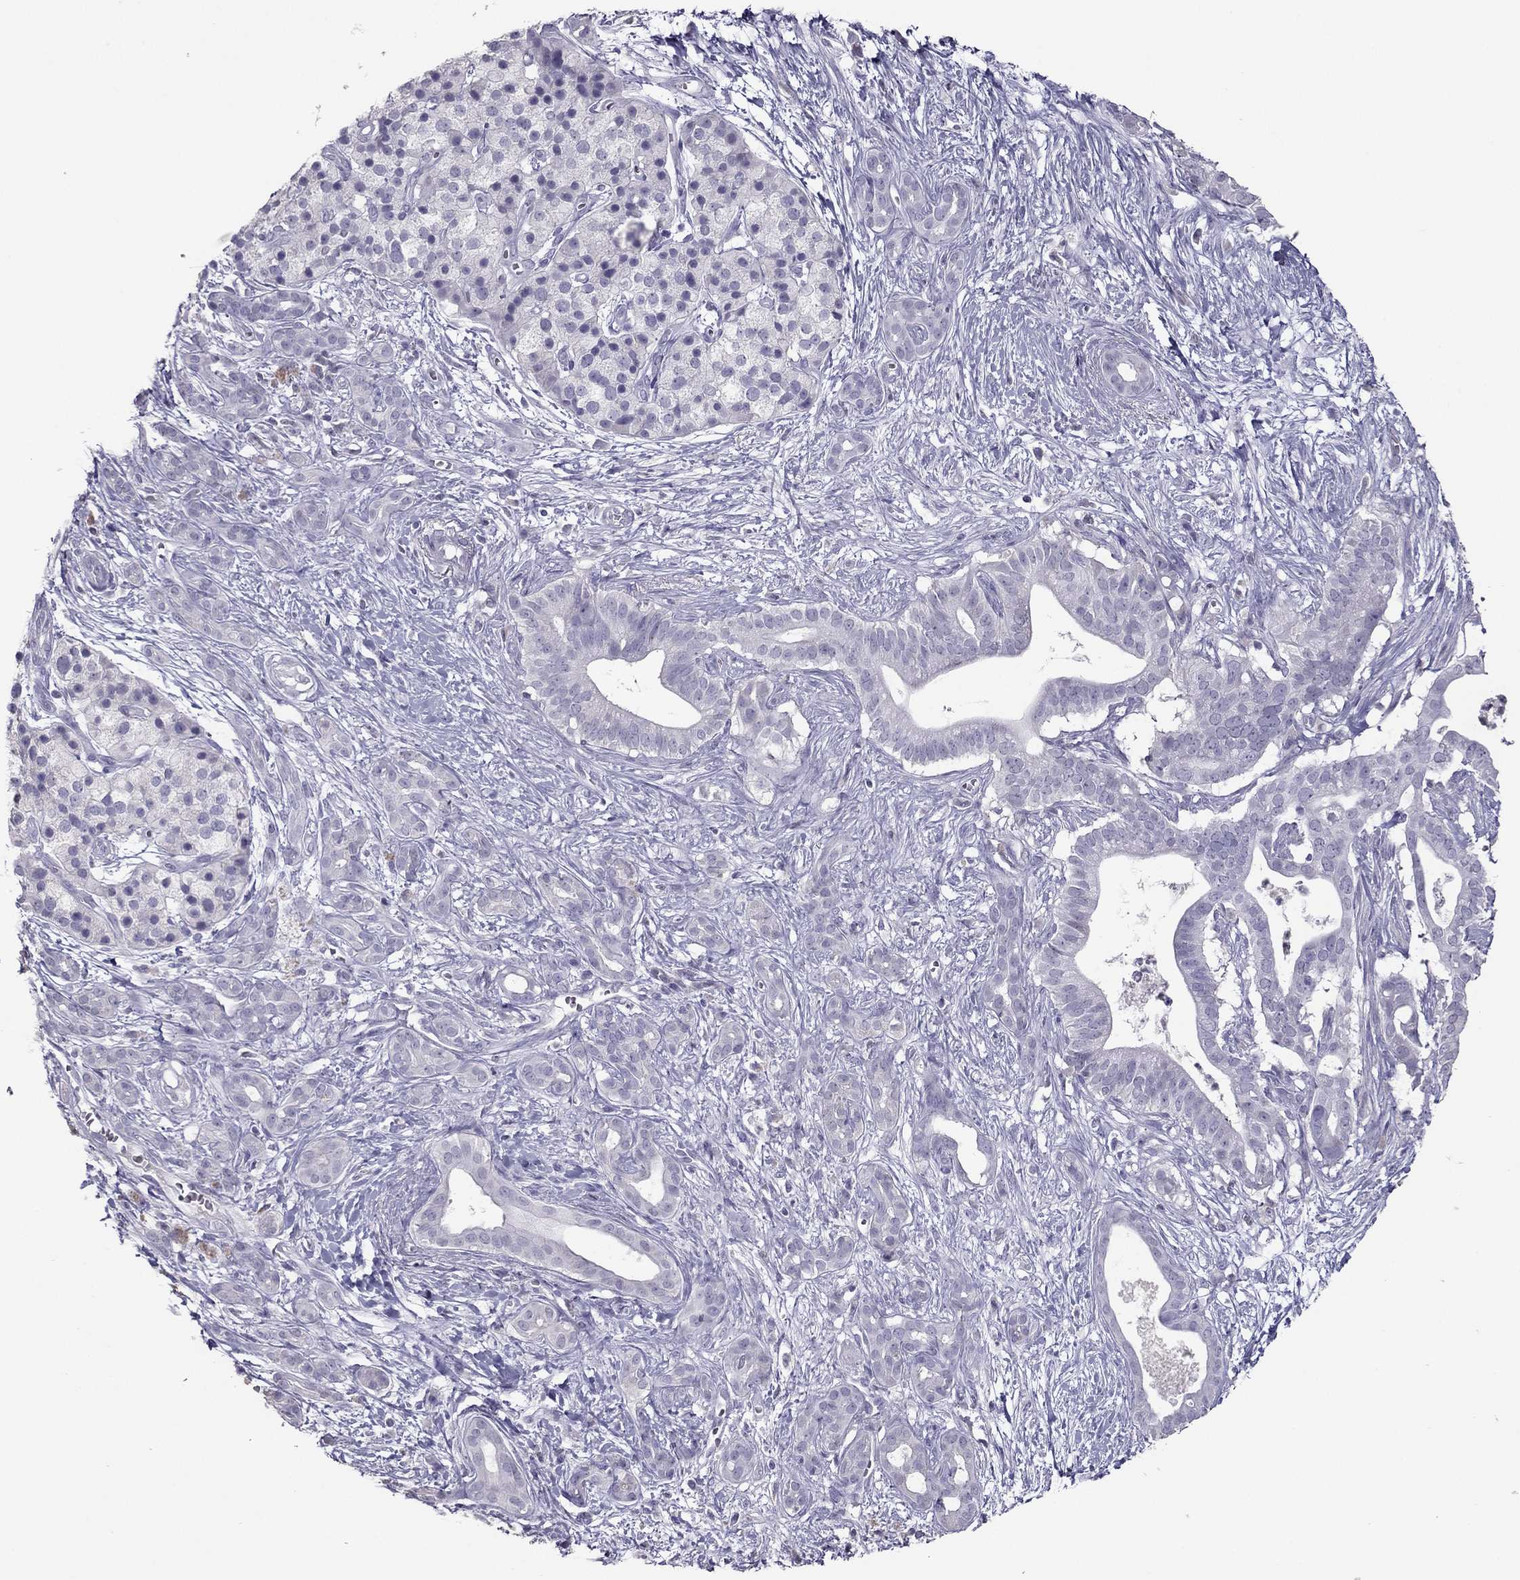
{"staining": {"intensity": "negative", "quantity": "none", "location": "none"}, "tissue": "pancreatic cancer", "cell_type": "Tumor cells", "image_type": "cancer", "snomed": [{"axis": "morphology", "description": "Adenocarcinoma, NOS"}, {"axis": "topography", "description": "Pancreas"}], "caption": "The photomicrograph demonstrates no significant staining in tumor cells of pancreatic adenocarcinoma.", "gene": "RGS8", "patient": {"sex": "male", "age": 61}}